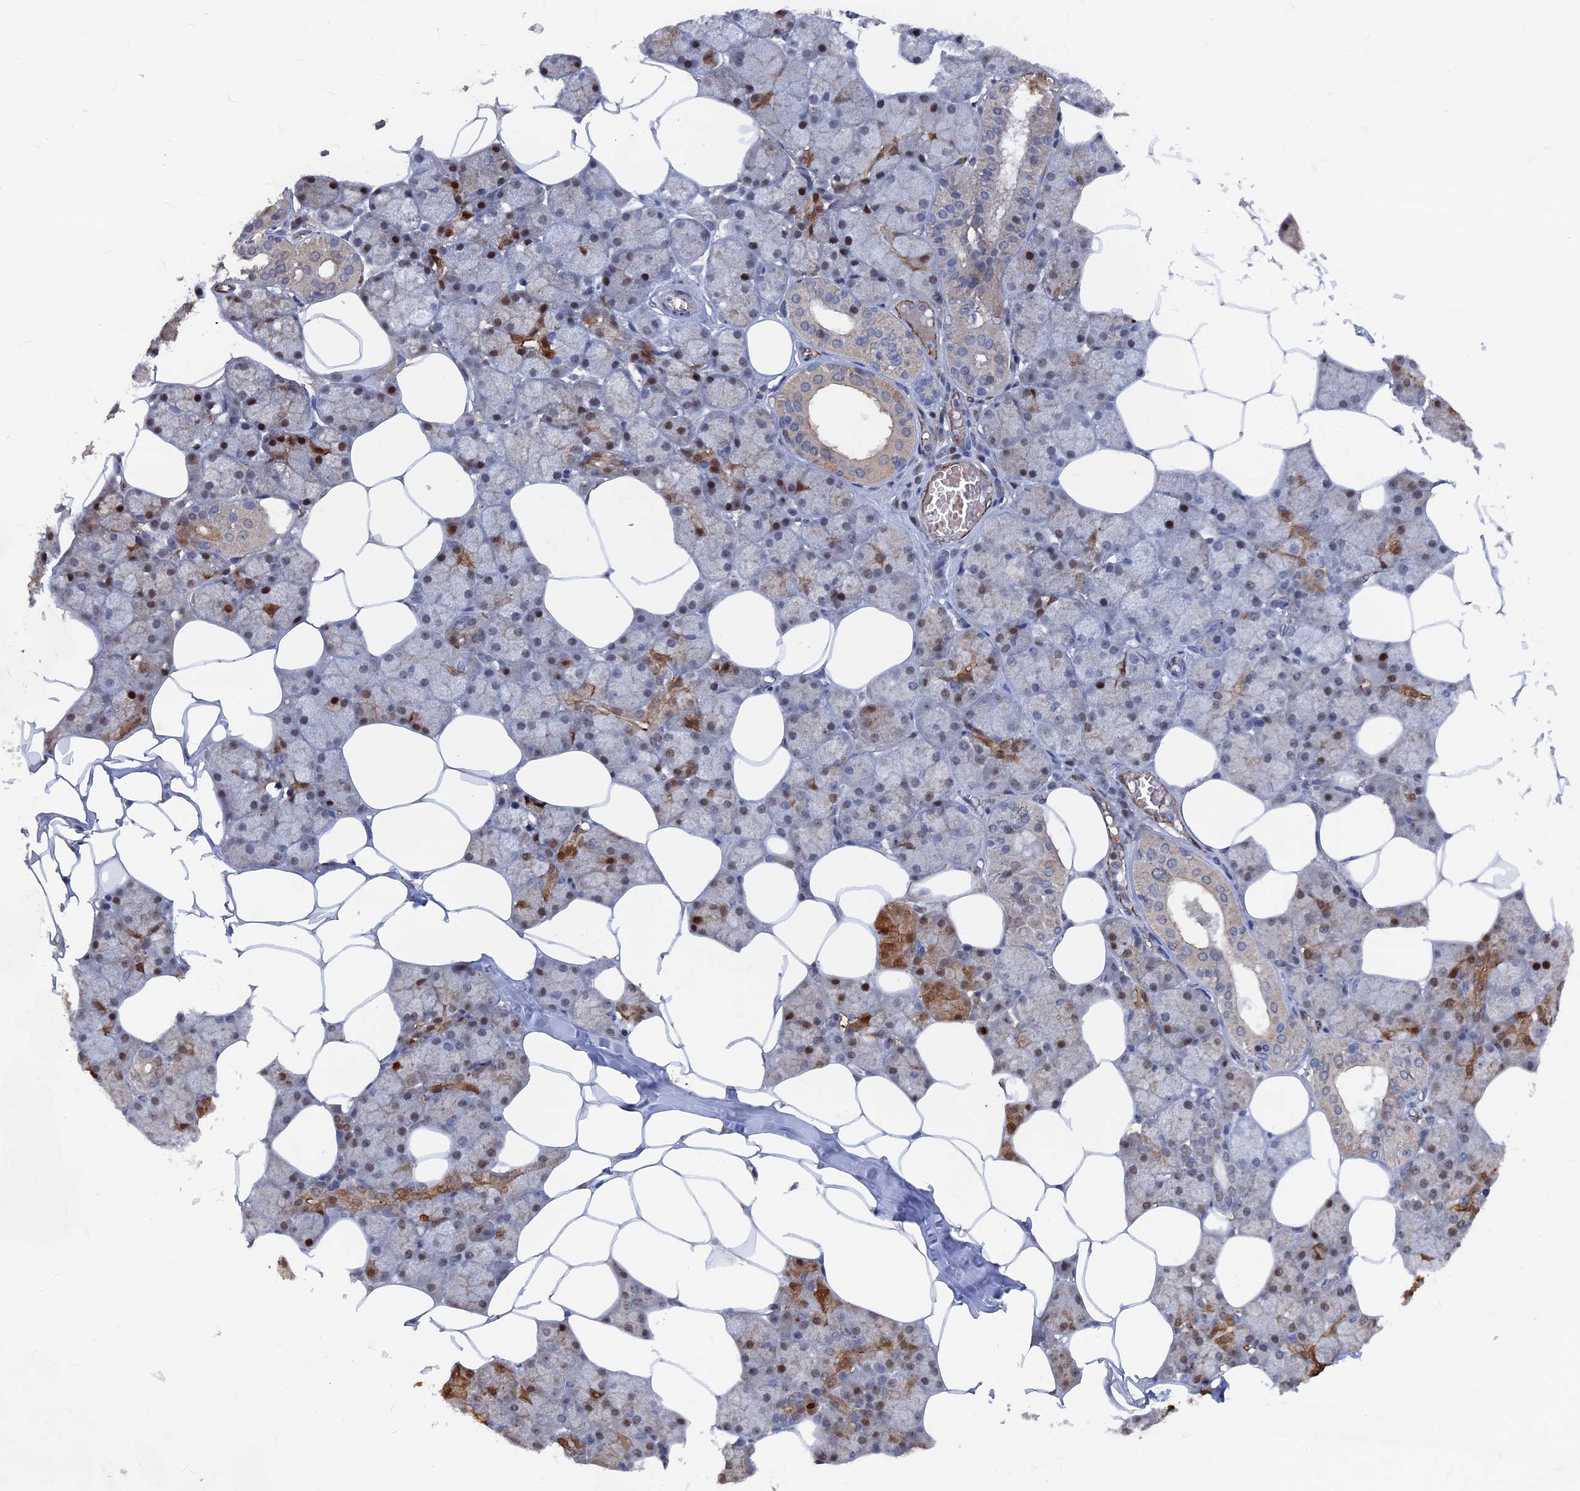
{"staining": {"intensity": "strong", "quantity": "25%-75%", "location": "cytoplasmic/membranous,nuclear"}, "tissue": "salivary gland", "cell_type": "Glandular cells", "image_type": "normal", "snomed": [{"axis": "morphology", "description": "Normal tissue, NOS"}, {"axis": "topography", "description": "Salivary gland"}], "caption": "A brown stain shows strong cytoplasmic/membranous,nuclear staining of a protein in glandular cells of benign human salivary gland. (DAB IHC, brown staining for protein, blue staining for nuclei).", "gene": "SH3D21", "patient": {"sex": "male", "age": 62}}